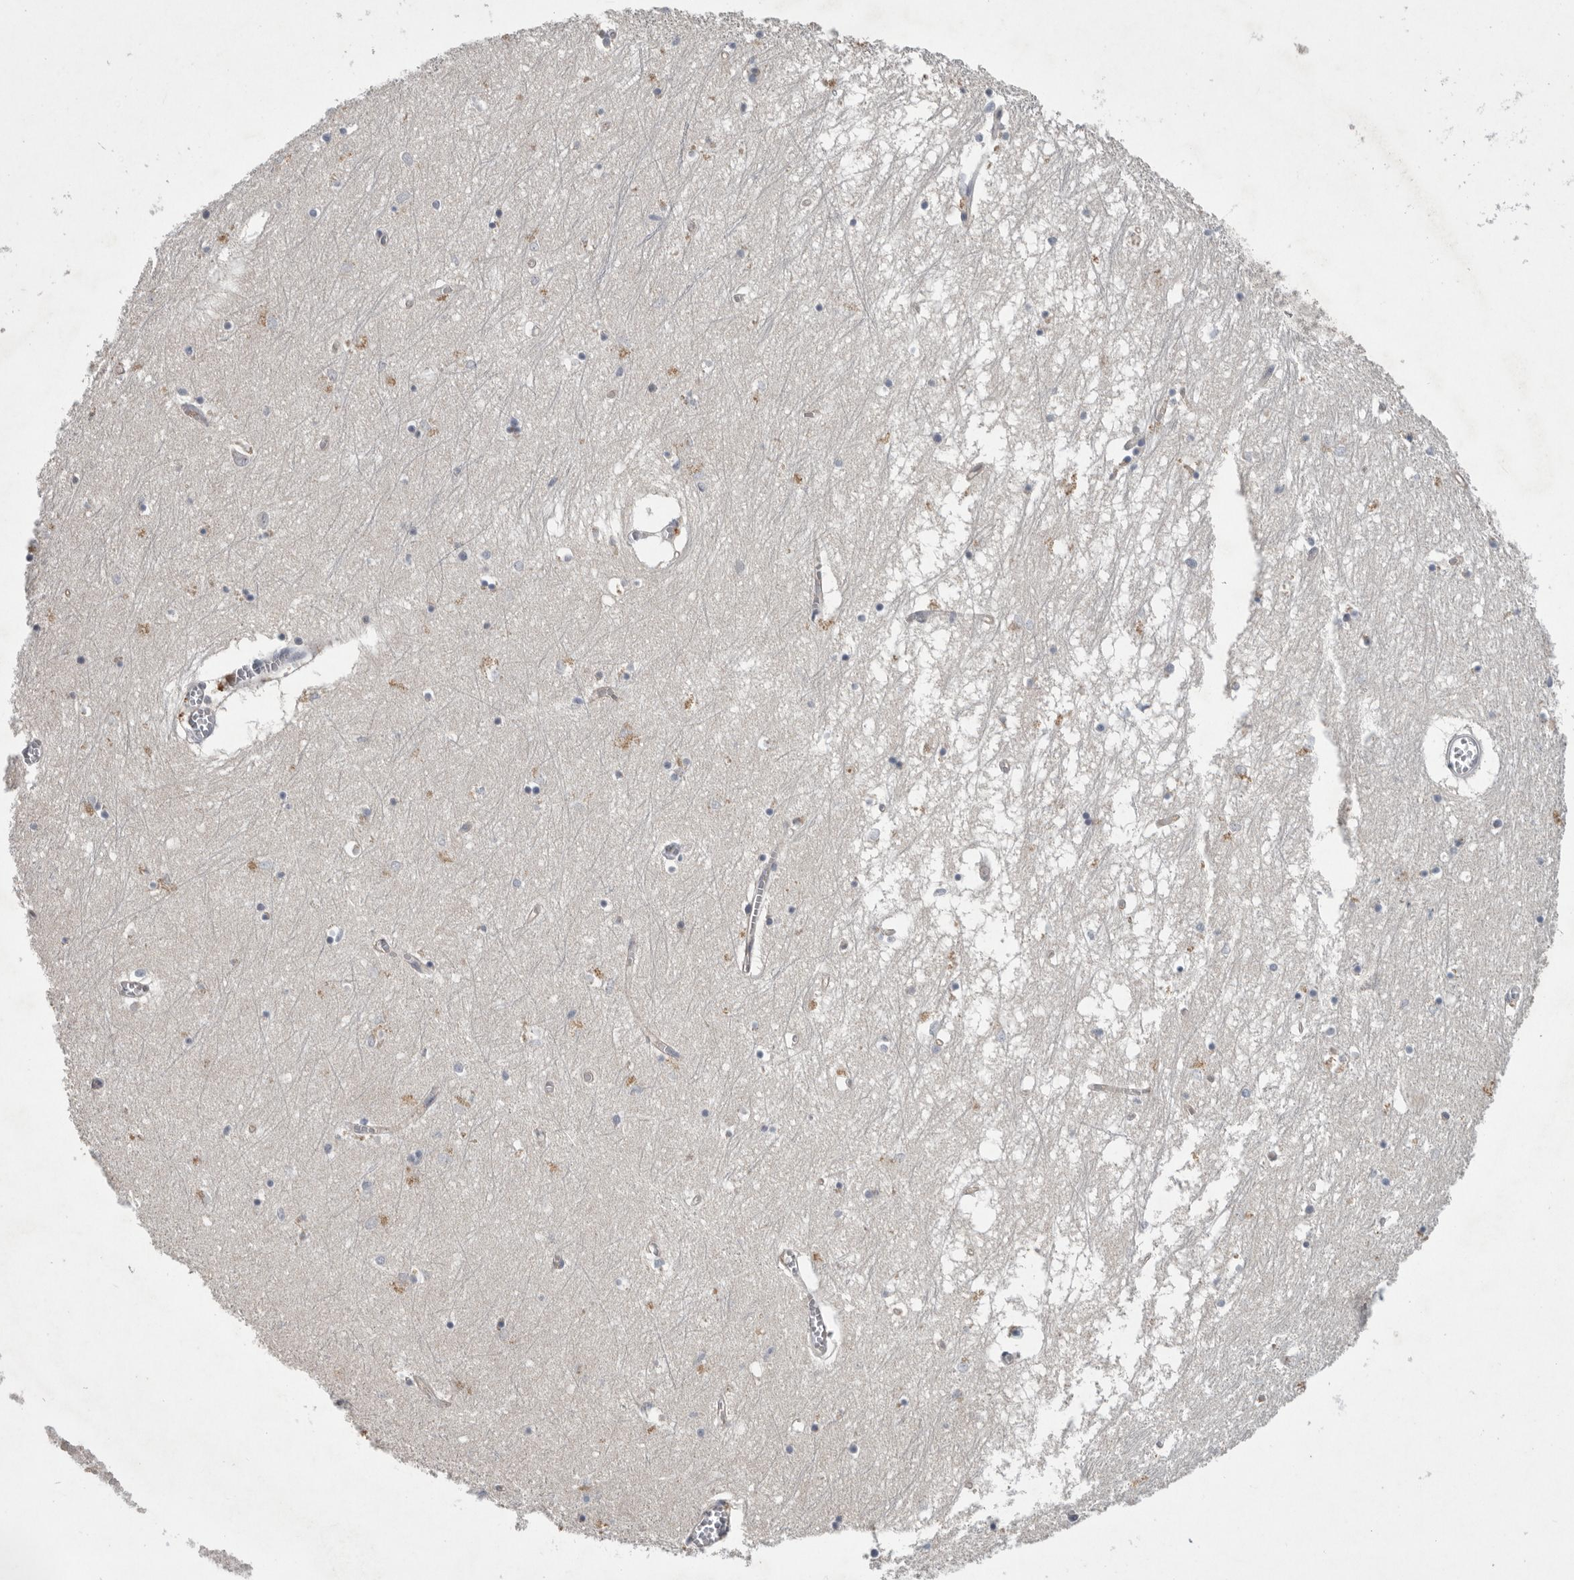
{"staining": {"intensity": "moderate", "quantity": "<25%", "location": "cytoplasmic/membranous"}, "tissue": "hippocampus", "cell_type": "Glial cells", "image_type": "normal", "snomed": [{"axis": "morphology", "description": "Normal tissue, NOS"}, {"axis": "topography", "description": "Hippocampus"}], "caption": "Hippocampus was stained to show a protein in brown. There is low levels of moderate cytoplasmic/membranous staining in approximately <25% of glial cells. The protein is shown in brown color, while the nuclei are stained blue.", "gene": "MAN2A1", "patient": {"sex": "male", "age": 70}}